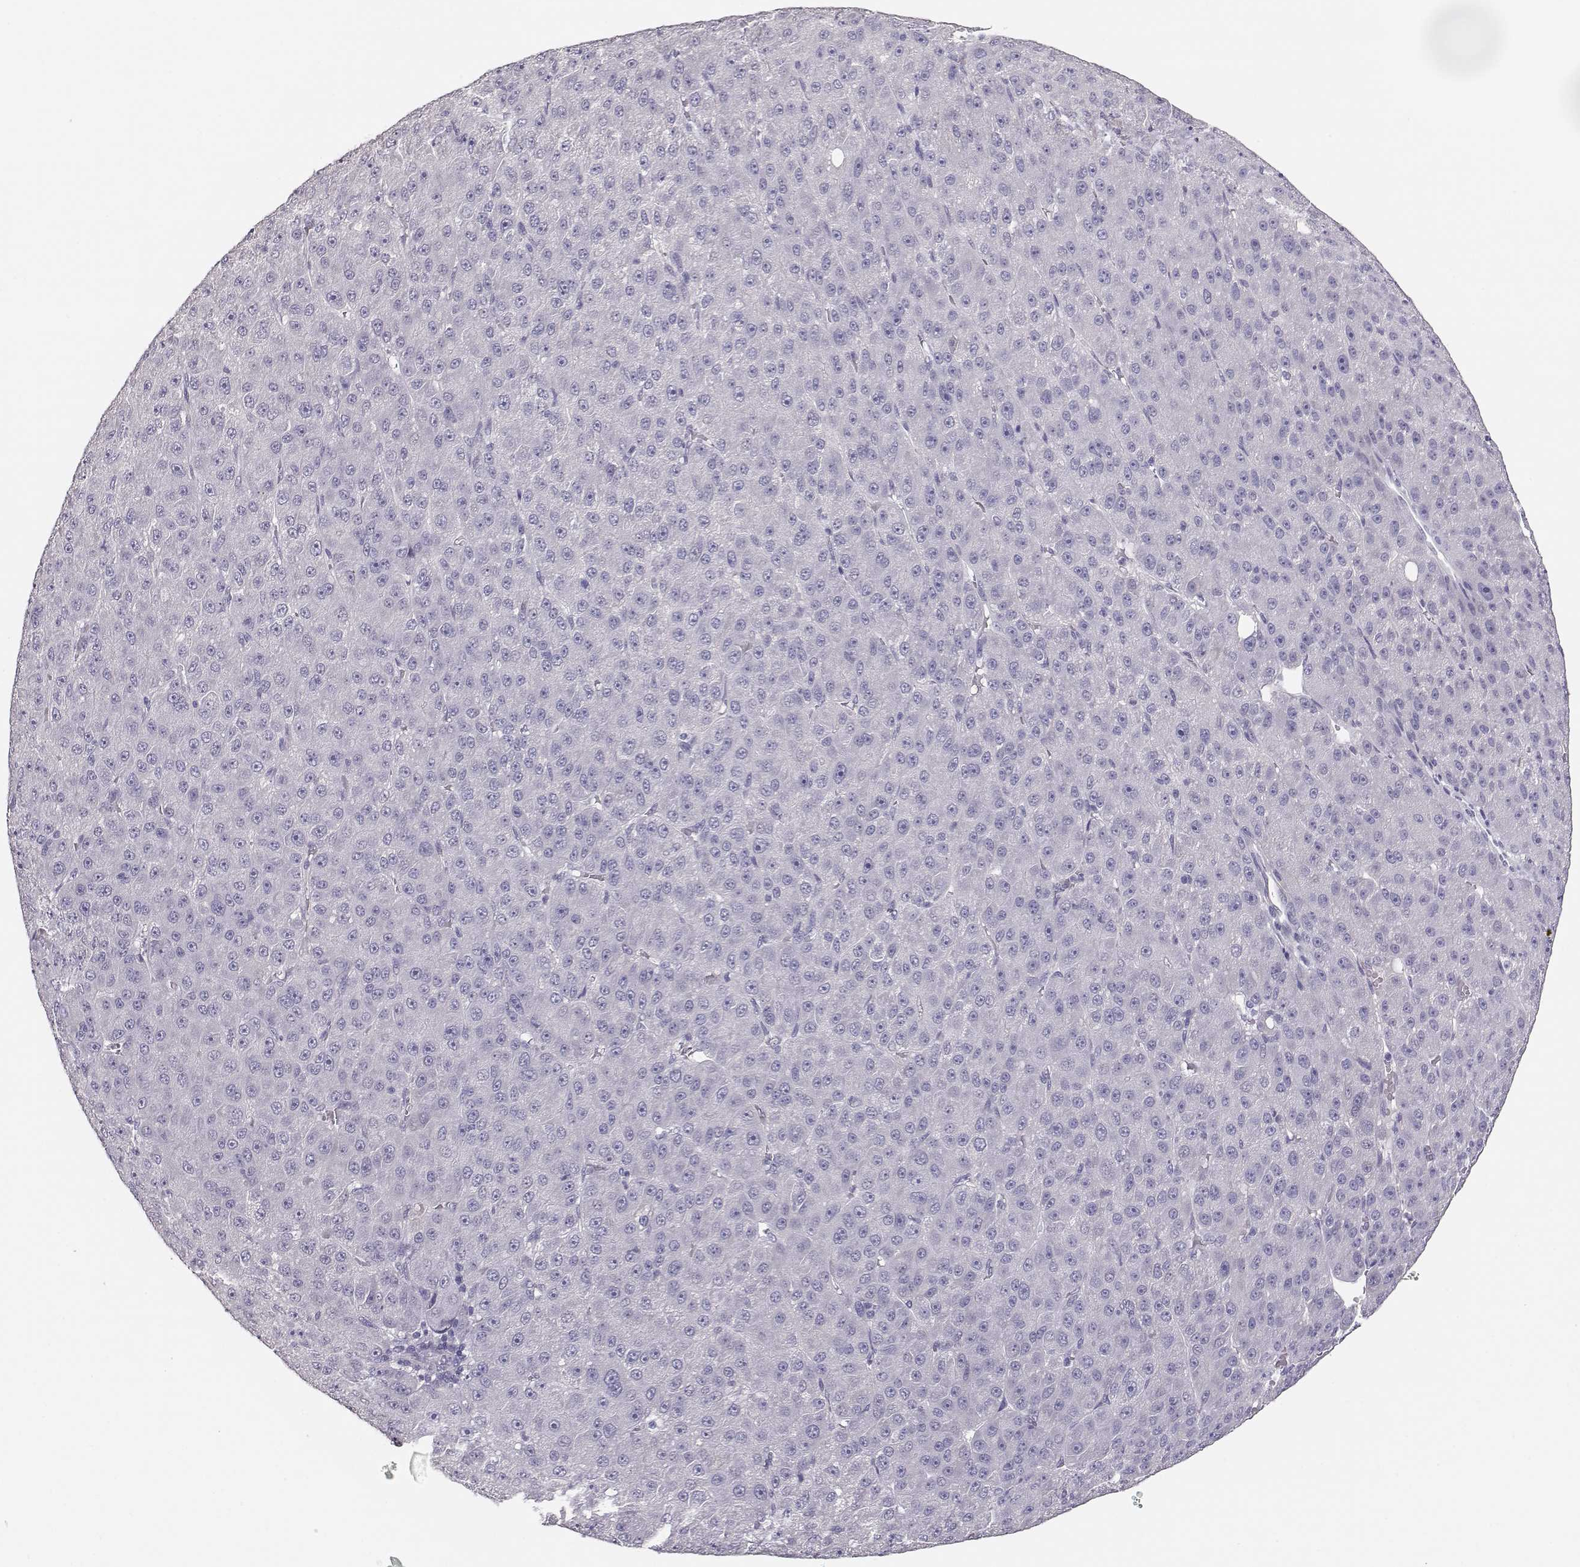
{"staining": {"intensity": "negative", "quantity": "none", "location": "none"}, "tissue": "liver cancer", "cell_type": "Tumor cells", "image_type": "cancer", "snomed": [{"axis": "morphology", "description": "Carcinoma, Hepatocellular, NOS"}, {"axis": "topography", "description": "Liver"}], "caption": "Immunohistochemical staining of human liver cancer (hepatocellular carcinoma) exhibits no significant staining in tumor cells.", "gene": "MAGEC1", "patient": {"sex": "male", "age": 67}}